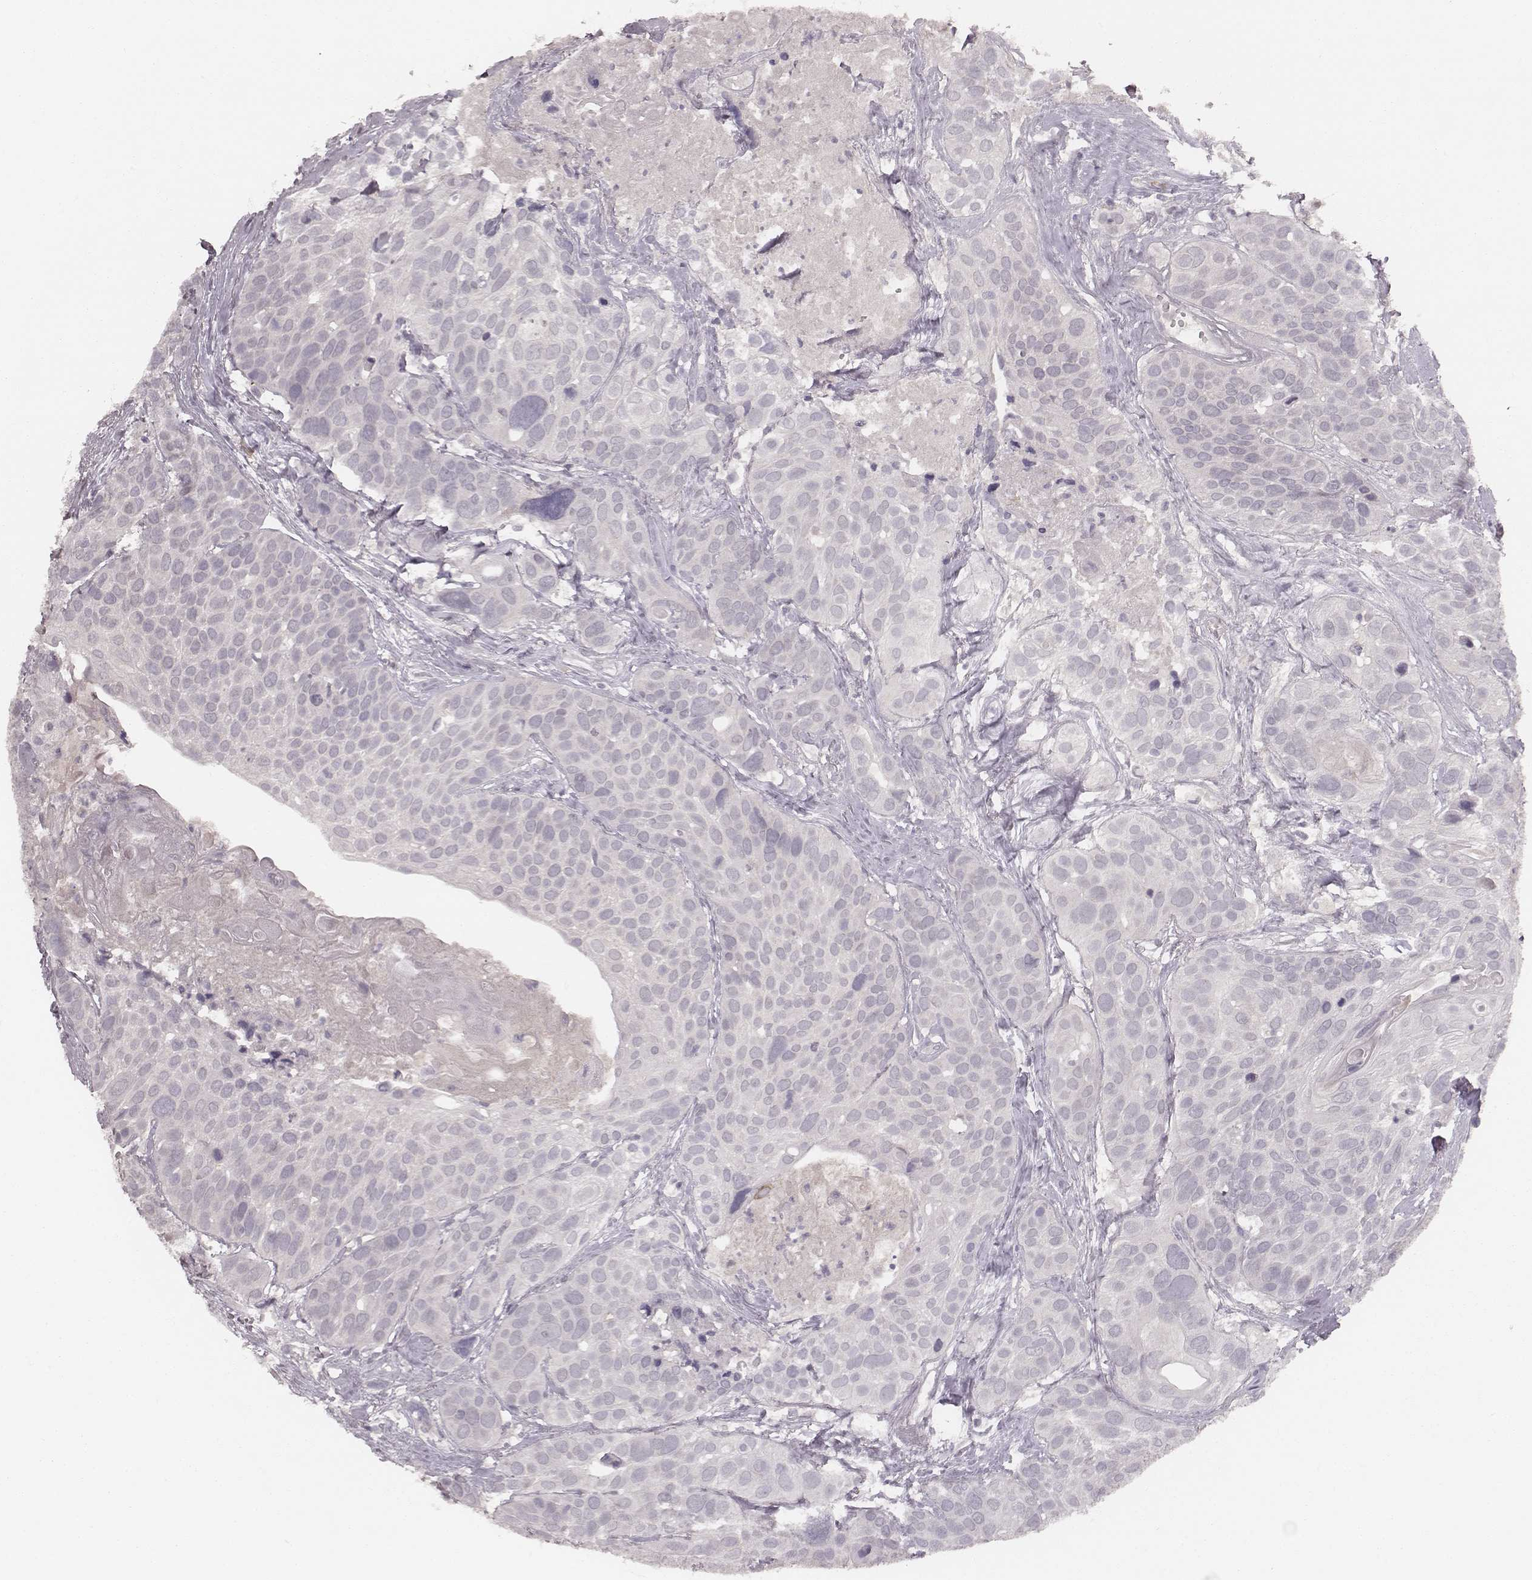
{"staining": {"intensity": "negative", "quantity": "none", "location": "none"}, "tissue": "head and neck cancer", "cell_type": "Tumor cells", "image_type": "cancer", "snomed": [{"axis": "morphology", "description": "Squamous cell carcinoma, NOS"}, {"axis": "topography", "description": "Oral tissue"}, {"axis": "topography", "description": "Head-Neck"}], "caption": "A histopathology image of human head and neck cancer (squamous cell carcinoma) is negative for staining in tumor cells. (IHC, brightfield microscopy, high magnification).", "gene": "LY6K", "patient": {"sex": "male", "age": 56}}